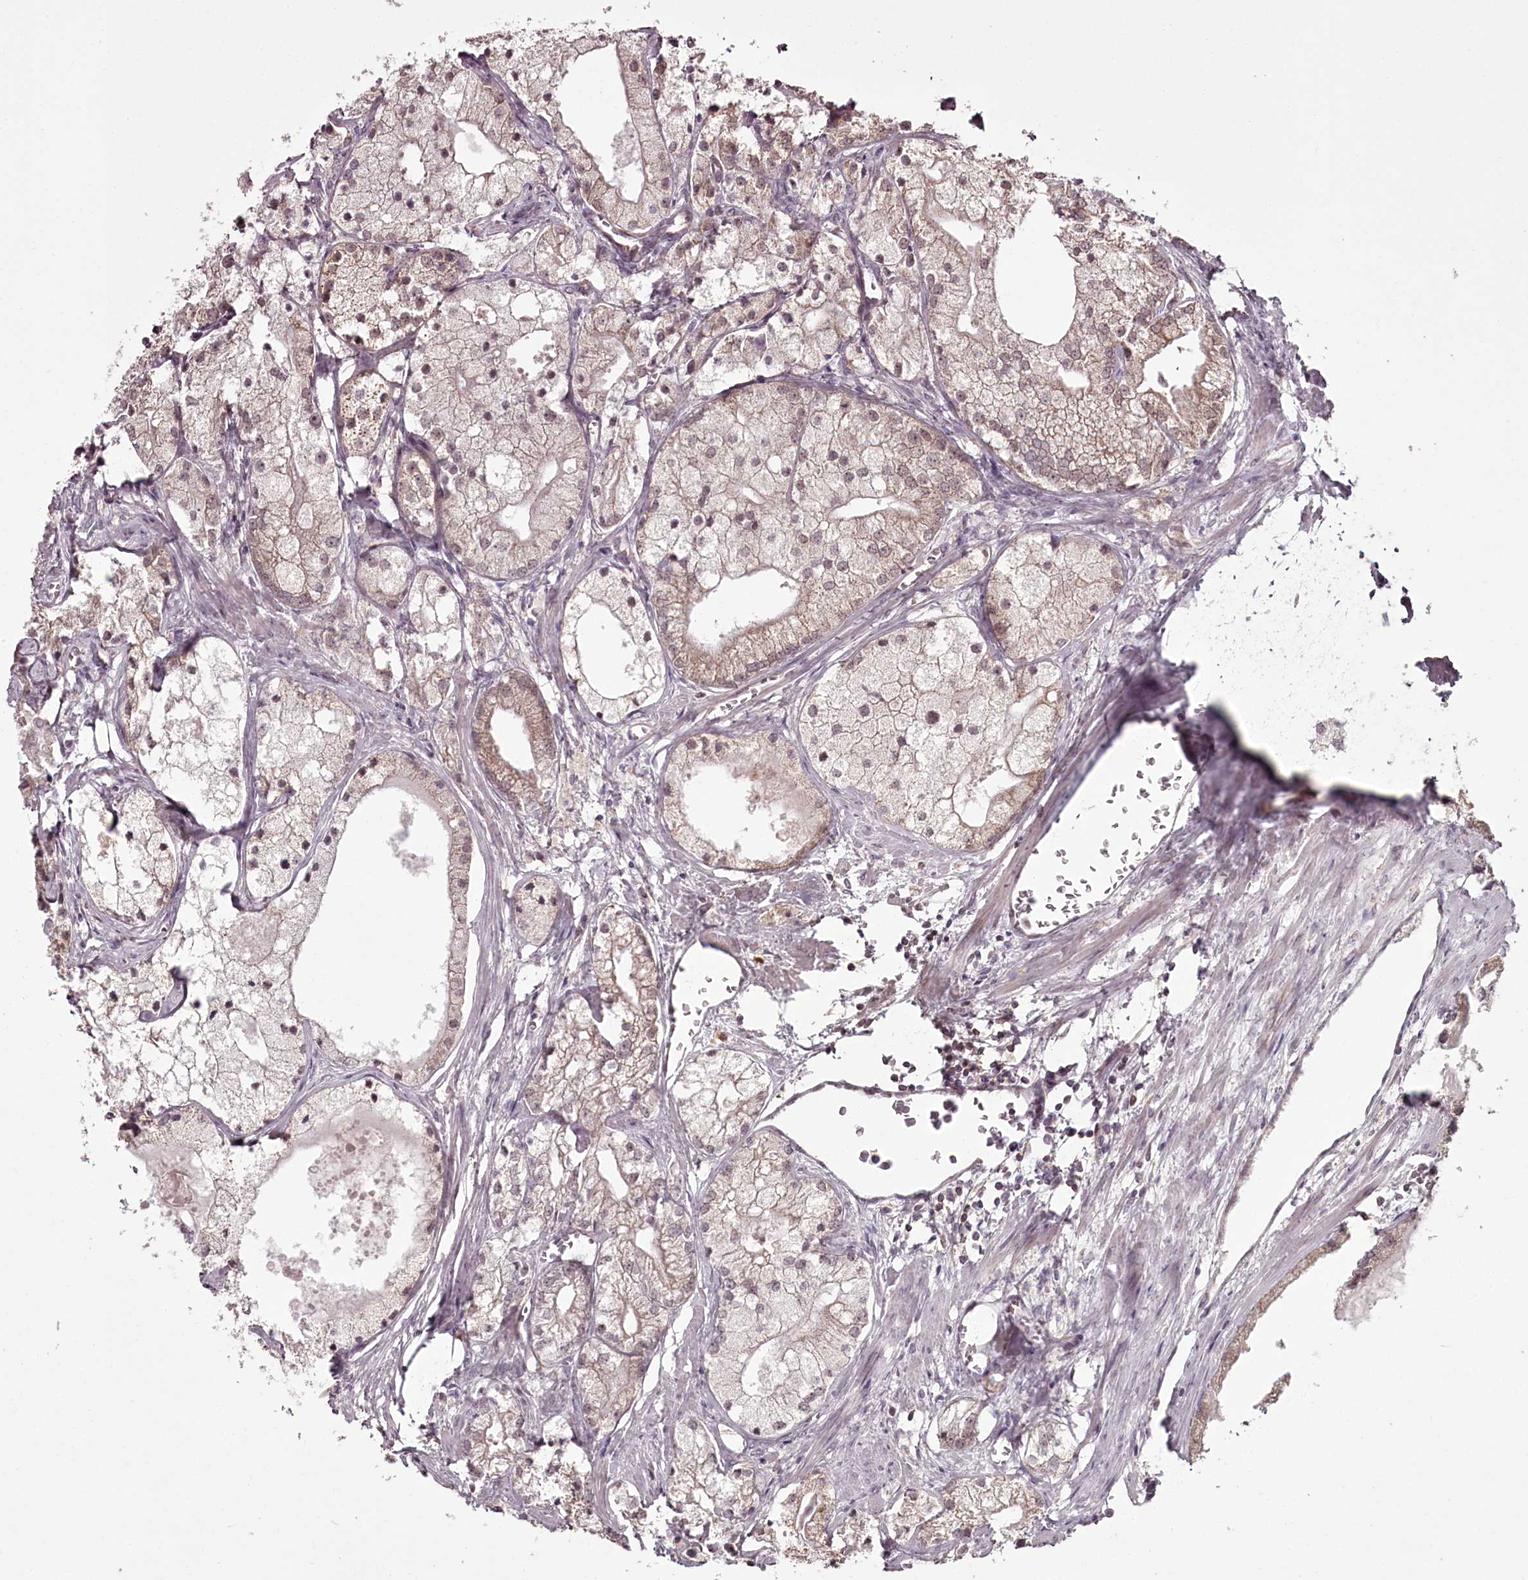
{"staining": {"intensity": "weak", "quantity": "25%-75%", "location": "cytoplasmic/membranous,nuclear"}, "tissue": "prostate cancer", "cell_type": "Tumor cells", "image_type": "cancer", "snomed": [{"axis": "morphology", "description": "Adenocarcinoma, Low grade"}, {"axis": "topography", "description": "Prostate"}], "caption": "The histopathology image exhibits a brown stain indicating the presence of a protein in the cytoplasmic/membranous and nuclear of tumor cells in prostate adenocarcinoma (low-grade). (Brightfield microscopy of DAB IHC at high magnification).", "gene": "CCDC92", "patient": {"sex": "male", "age": 69}}